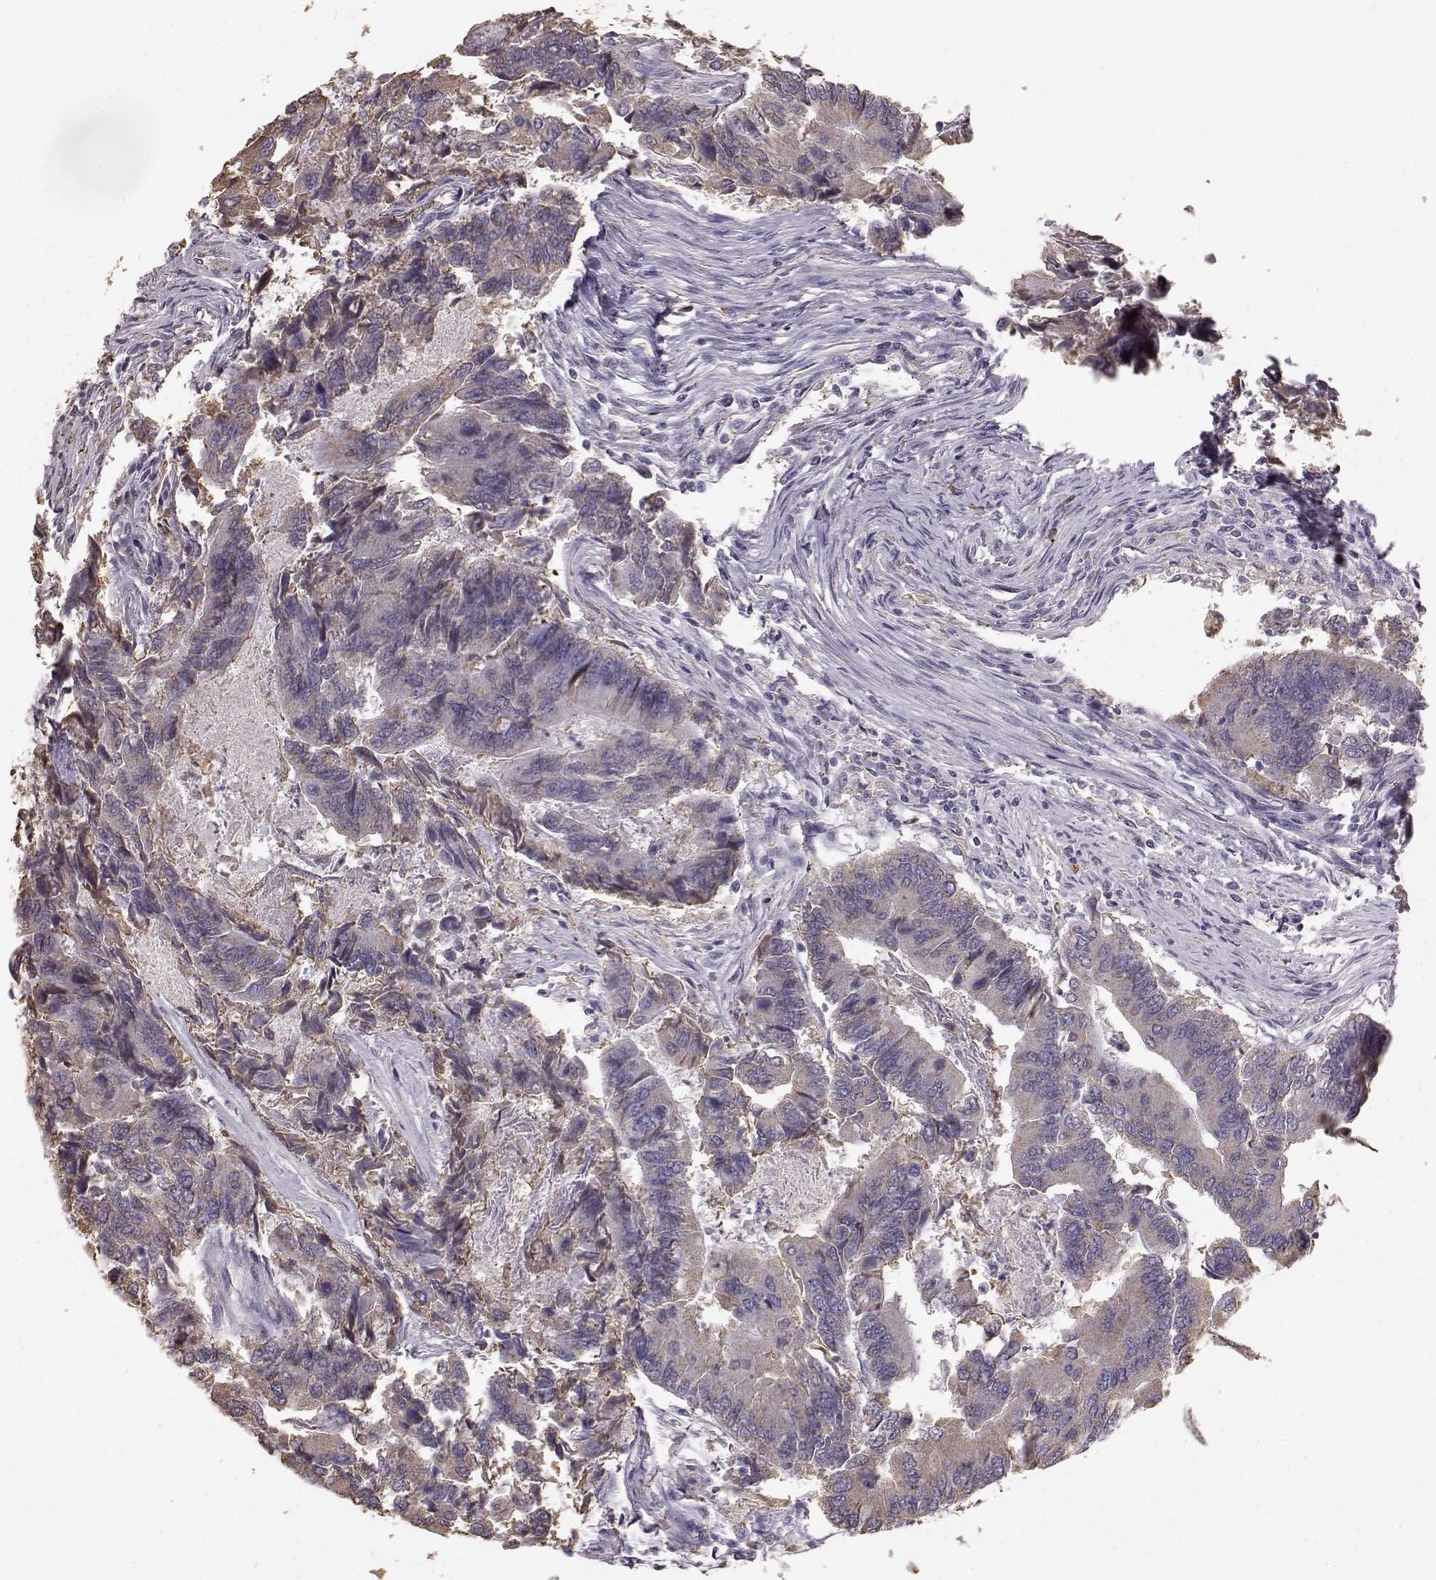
{"staining": {"intensity": "weak", "quantity": "<25%", "location": "cytoplasmic/membranous"}, "tissue": "colorectal cancer", "cell_type": "Tumor cells", "image_type": "cancer", "snomed": [{"axis": "morphology", "description": "Adenocarcinoma, NOS"}, {"axis": "topography", "description": "Colon"}], "caption": "Tumor cells show no significant positivity in colorectal cancer (adenocarcinoma).", "gene": "GABRG3", "patient": {"sex": "female", "age": 67}}